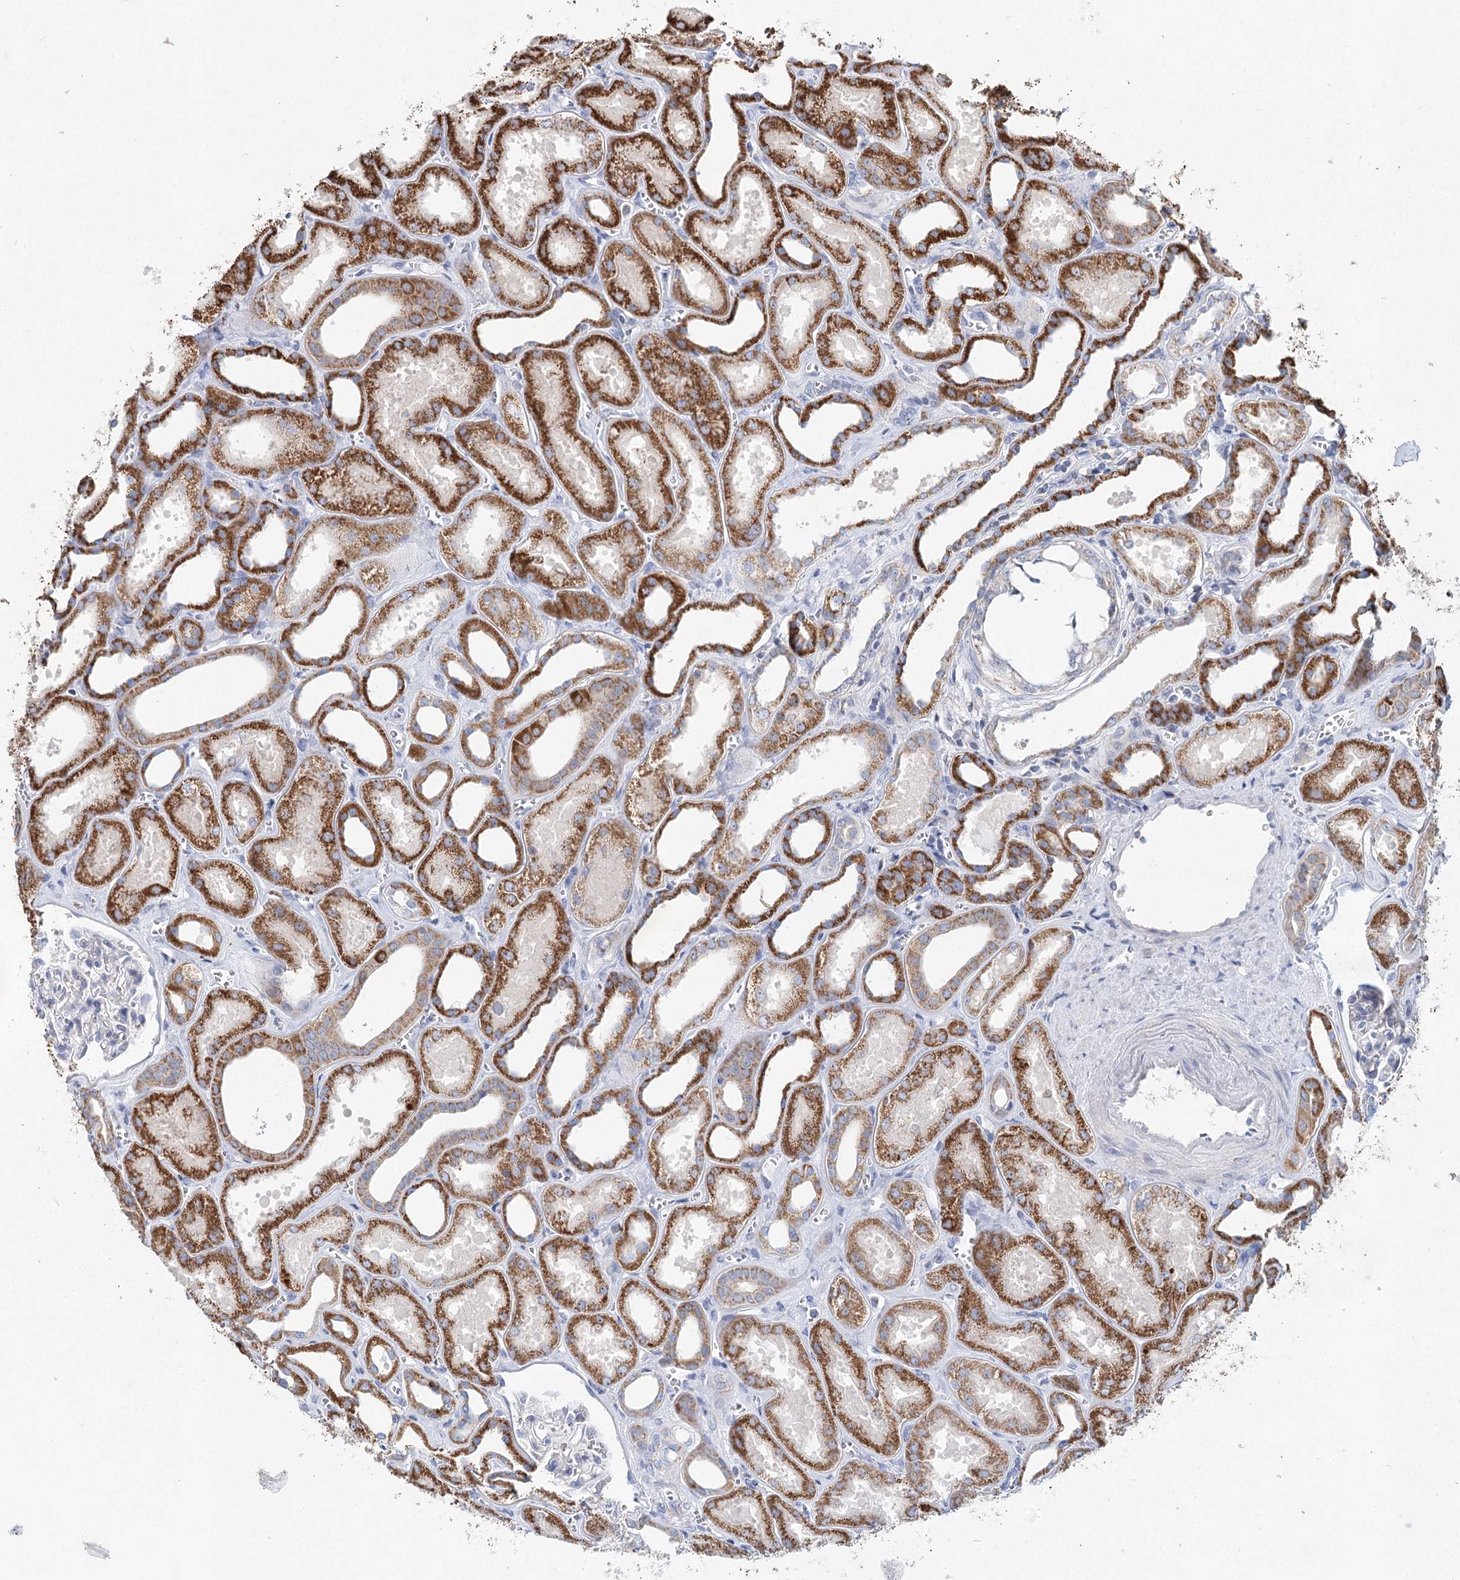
{"staining": {"intensity": "negative", "quantity": "none", "location": "none"}, "tissue": "kidney", "cell_type": "Cells in glomeruli", "image_type": "normal", "snomed": [{"axis": "morphology", "description": "Normal tissue, NOS"}, {"axis": "morphology", "description": "Adenocarcinoma, NOS"}, {"axis": "topography", "description": "Kidney"}], "caption": "There is no significant staining in cells in glomeruli of kidney. (DAB (3,3'-diaminobenzidine) immunohistochemistry (IHC) visualized using brightfield microscopy, high magnification).", "gene": "XPO6", "patient": {"sex": "female", "age": 68}}